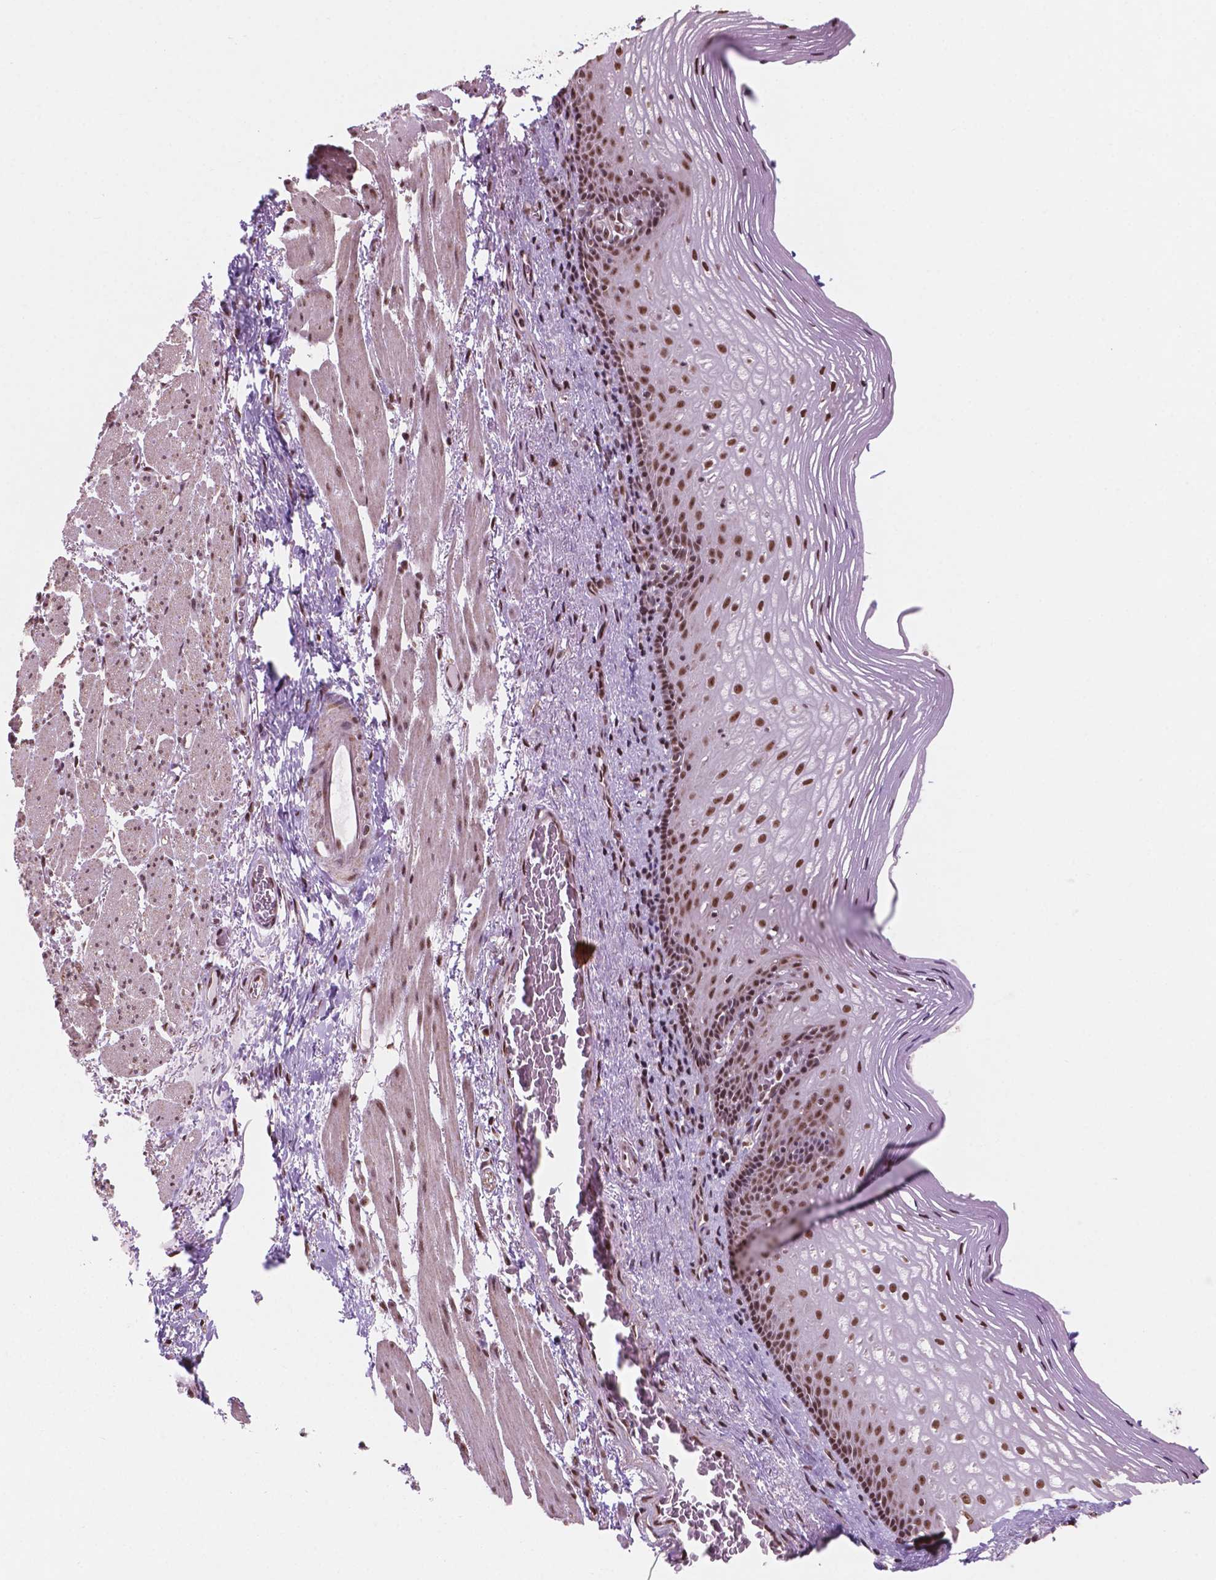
{"staining": {"intensity": "strong", "quantity": ">75%", "location": "nuclear"}, "tissue": "esophagus", "cell_type": "Squamous epithelial cells", "image_type": "normal", "snomed": [{"axis": "morphology", "description": "Normal tissue, NOS"}, {"axis": "topography", "description": "Esophagus"}], "caption": "This histopathology image reveals normal esophagus stained with immunohistochemistry to label a protein in brown. The nuclear of squamous epithelial cells show strong positivity for the protein. Nuclei are counter-stained blue.", "gene": "NDUFA10", "patient": {"sex": "male", "age": 76}}